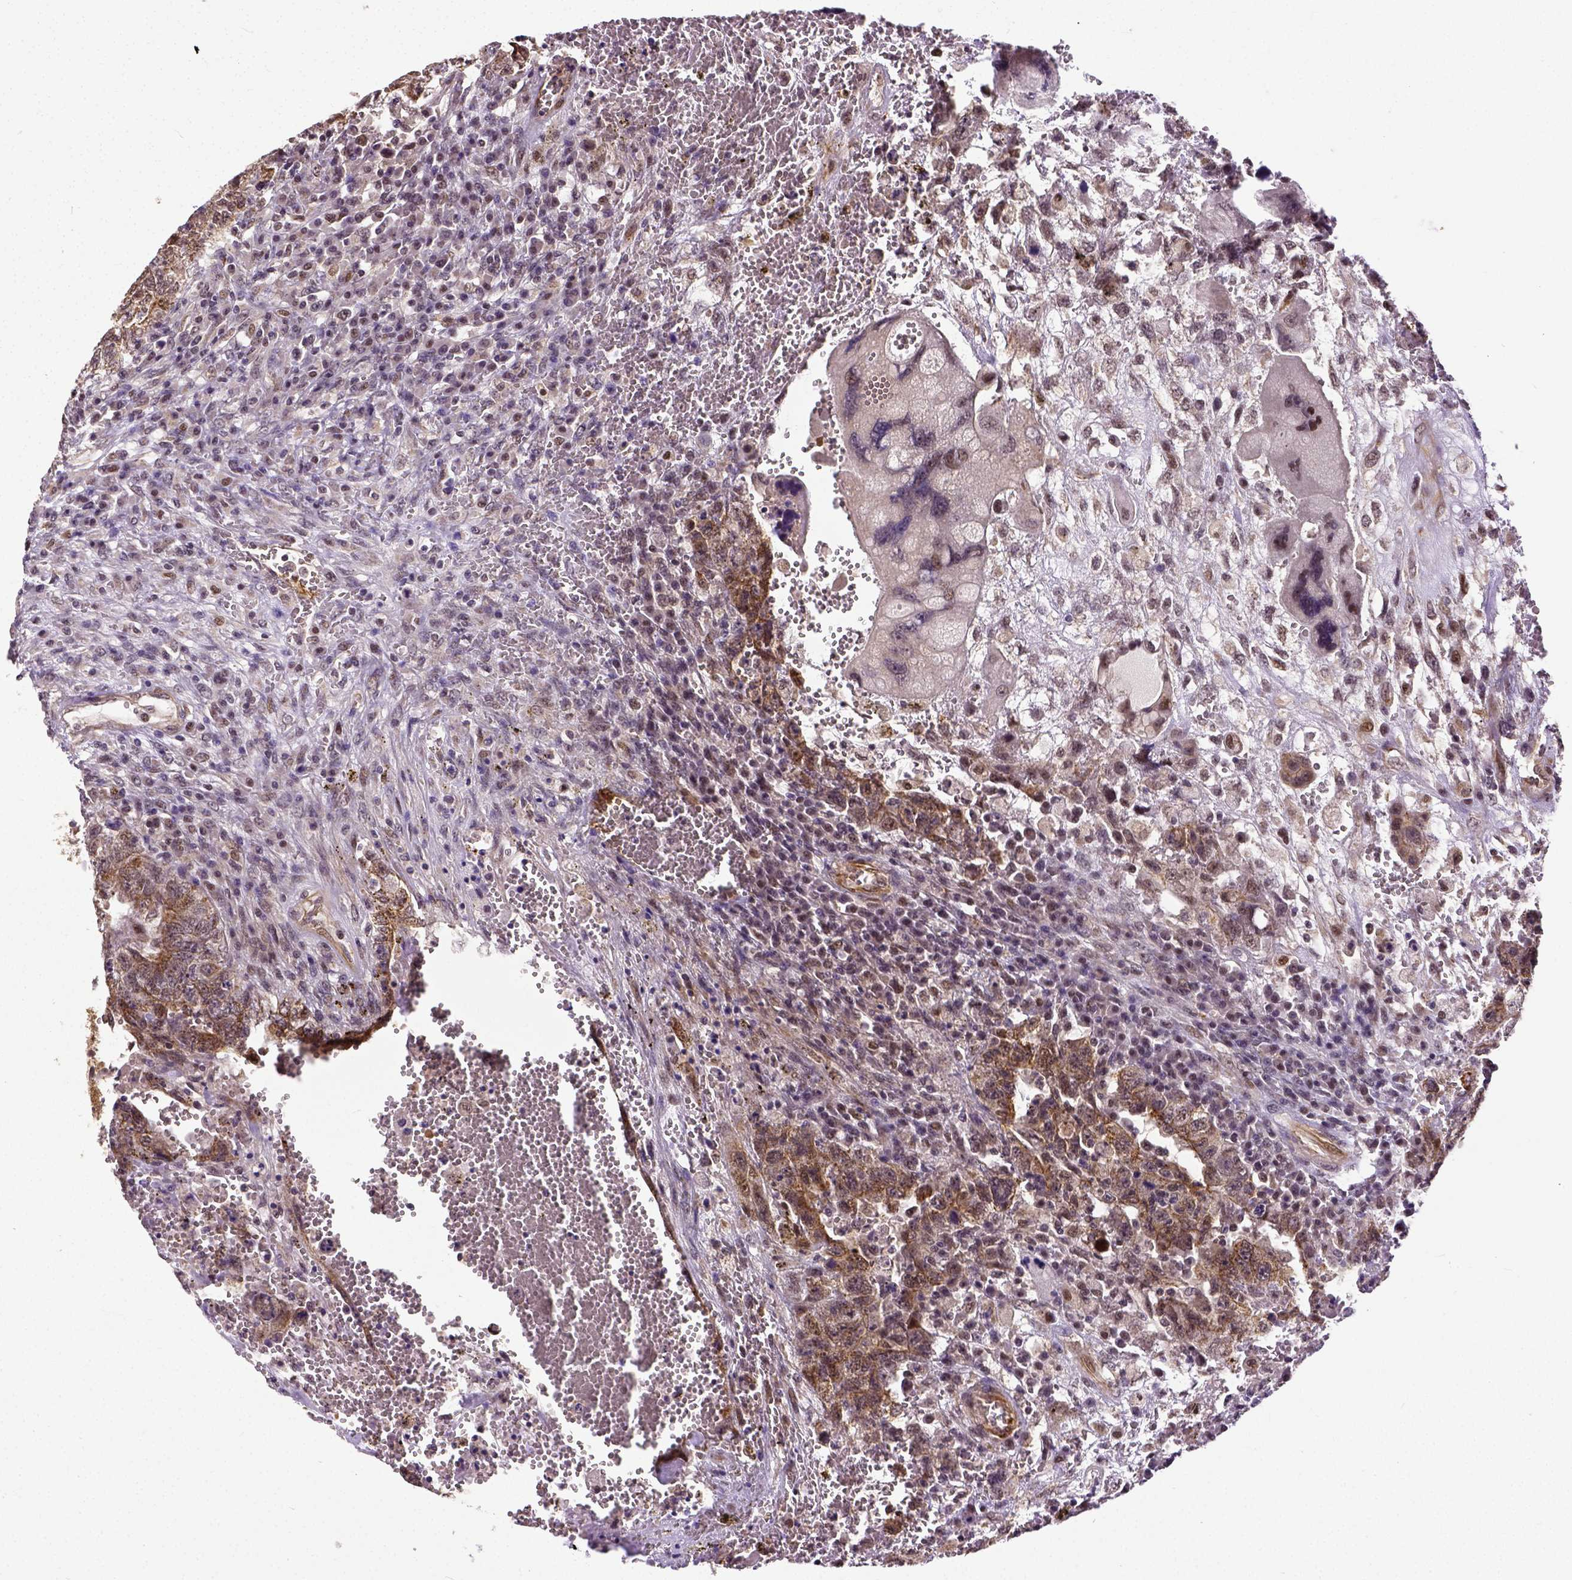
{"staining": {"intensity": "moderate", "quantity": ">75%", "location": "cytoplasmic/membranous"}, "tissue": "testis cancer", "cell_type": "Tumor cells", "image_type": "cancer", "snomed": [{"axis": "morphology", "description": "Carcinoma, Embryonal, NOS"}, {"axis": "topography", "description": "Testis"}], "caption": "Brown immunohistochemical staining in testis cancer reveals moderate cytoplasmic/membranous staining in approximately >75% of tumor cells. Ihc stains the protein in brown and the nuclei are stained blue.", "gene": "DICER1", "patient": {"sex": "male", "age": 26}}